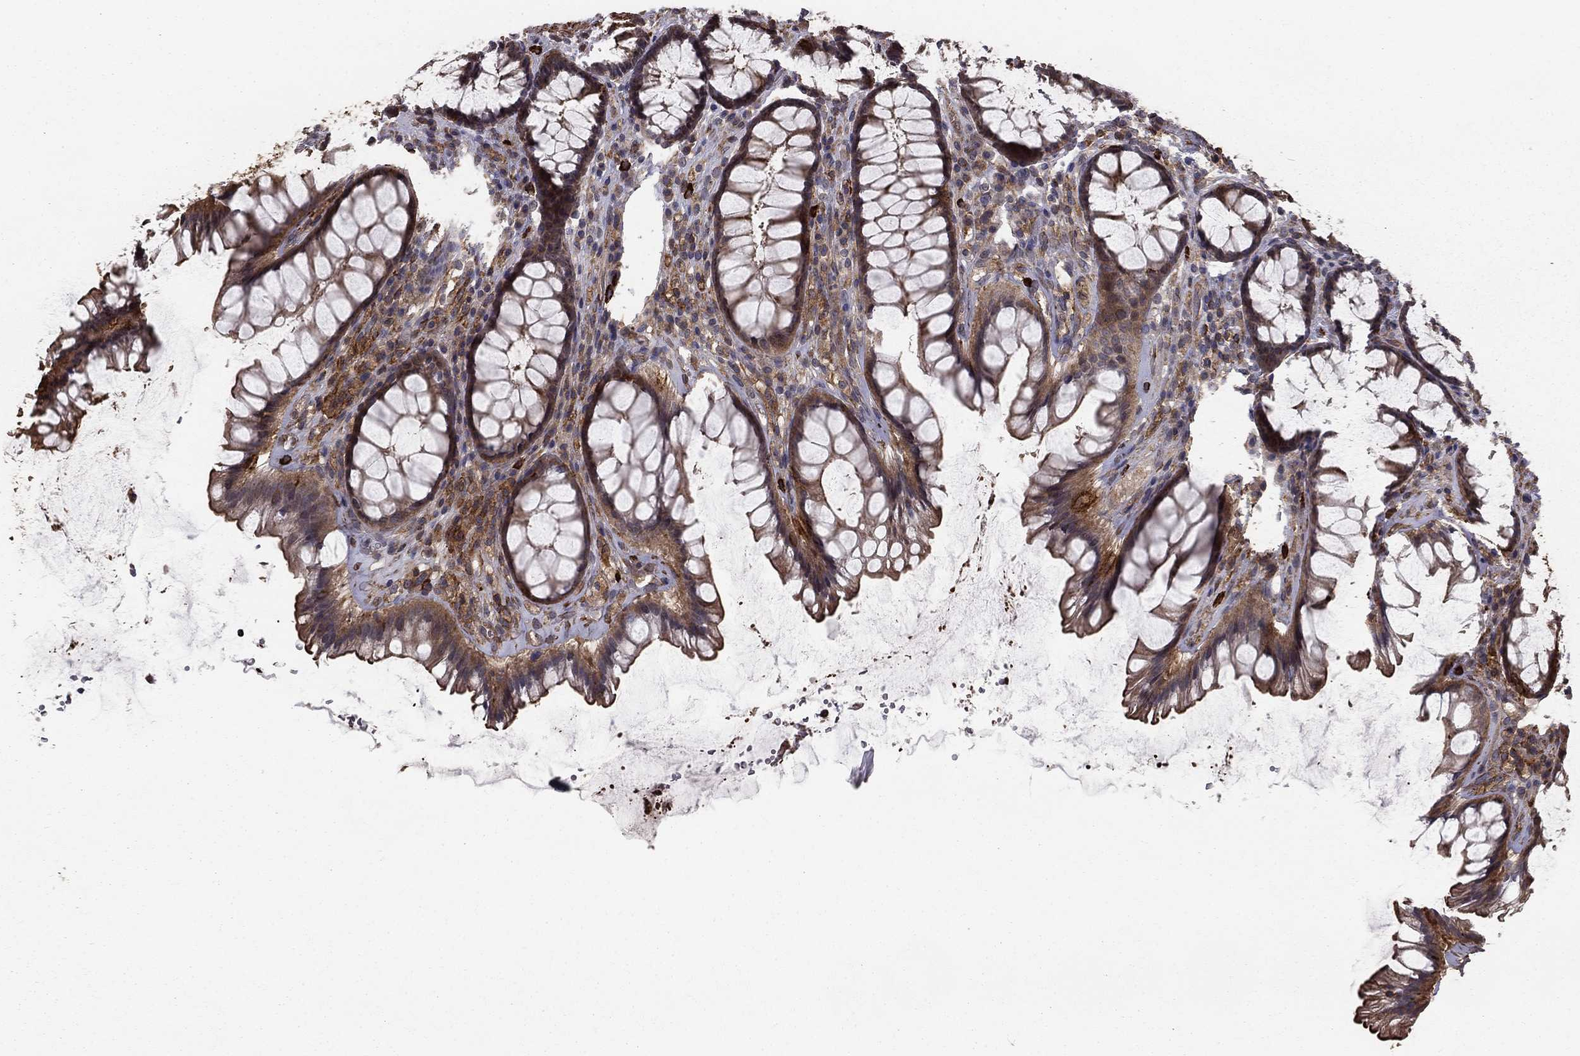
{"staining": {"intensity": "weak", "quantity": "25%-75%", "location": "cytoplasmic/membranous"}, "tissue": "rectum", "cell_type": "Glandular cells", "image_type": "normal", "snomed": [{"axis": "morphology", "description": "Normal tissue, NOS"}, {"axis": "topography", "description": "Rectum"}], "caption": "Weak cytoplasmic/membranous staining is appreciated in approximately 25%-75% of glandular cells in unremarkable rectum. Immunohistochemistry stains the protein of interest in brown and the nuclei are stained blue.", "gene": "HABP4", "patient": {"sex": "male", "age": 72}}